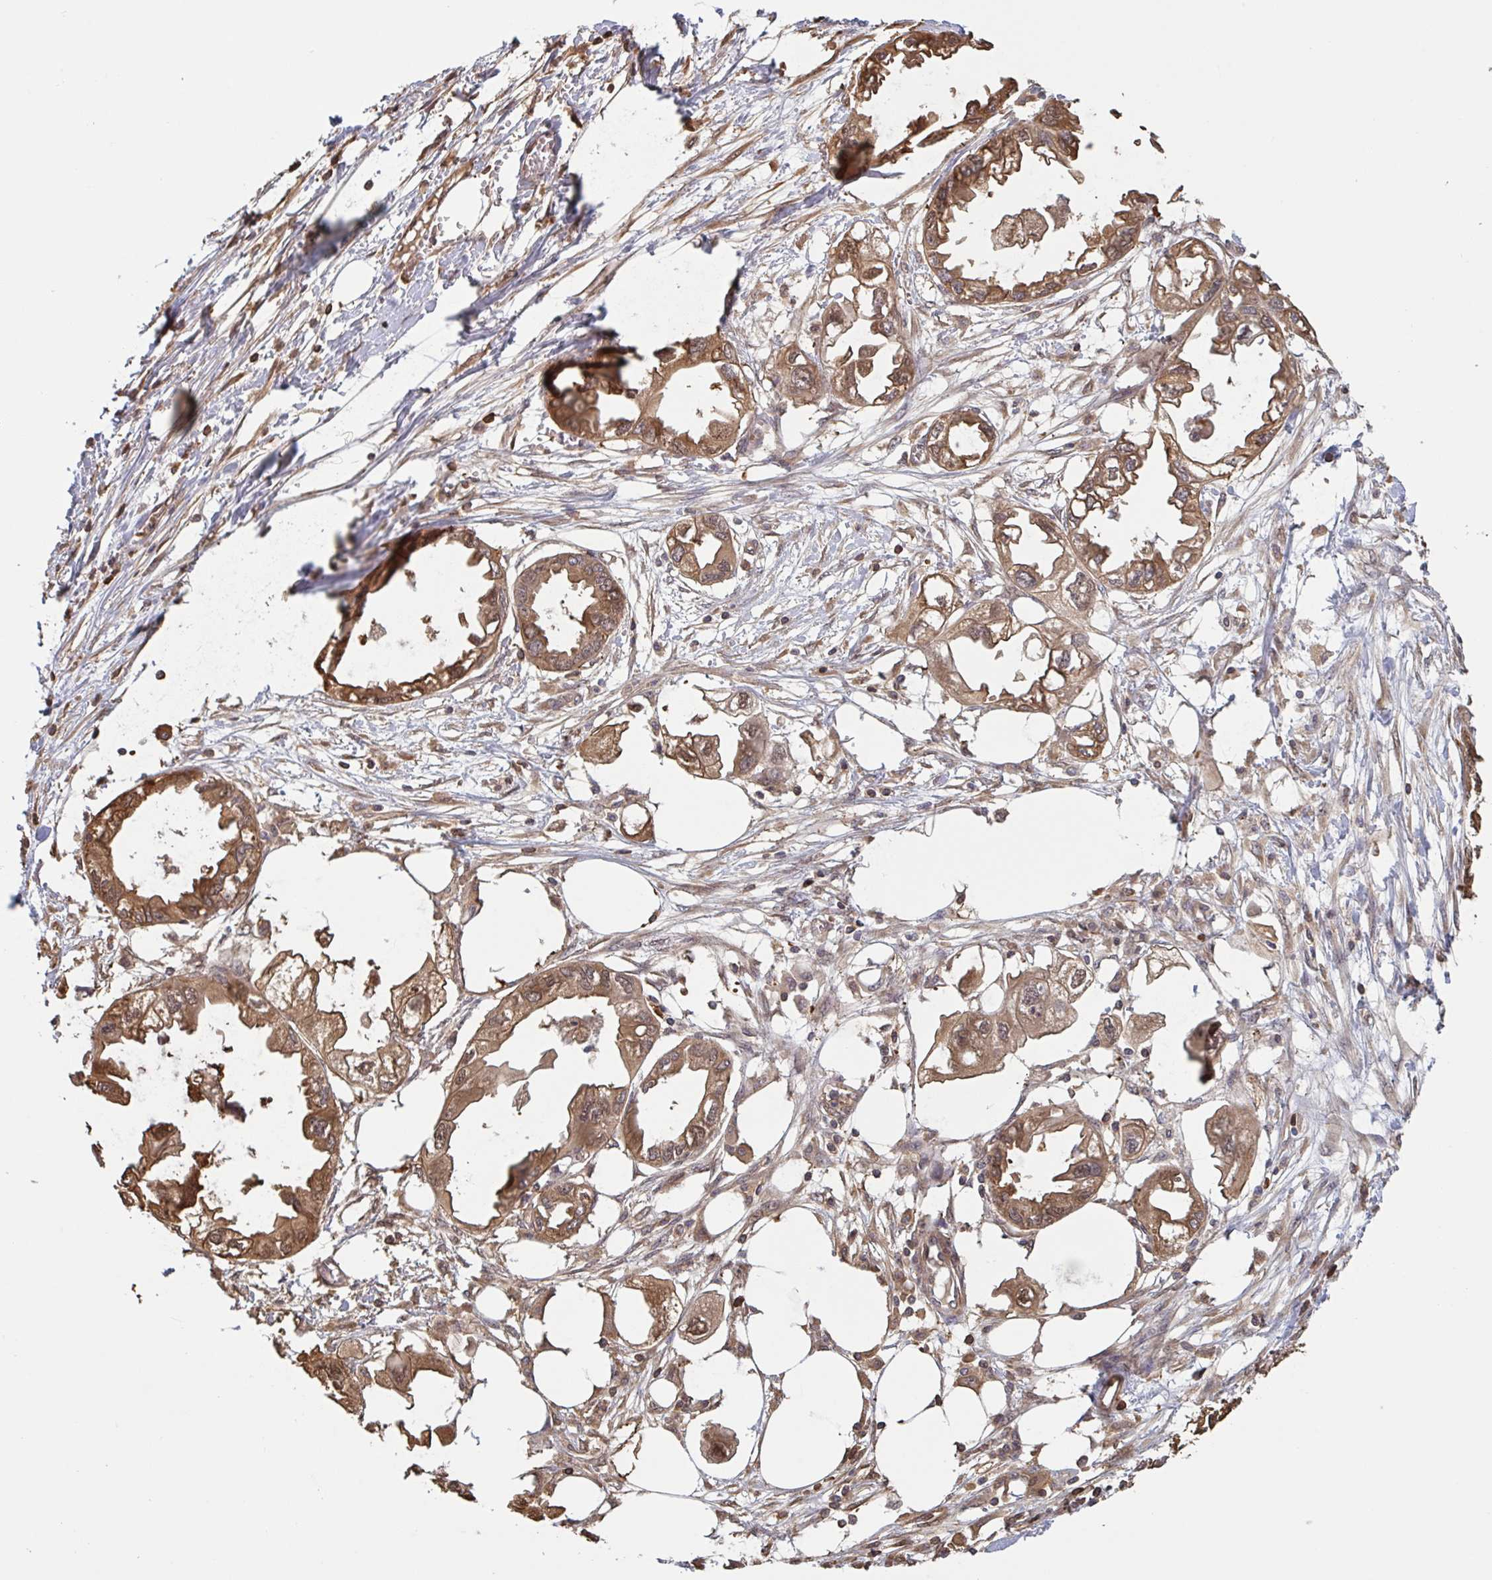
{"staining": {"intensity": "moderate", "quantity": ">75%", "location": "cytoplasmic/membranous,nuclear"}, "tissue": "endometrial cancer", "cell_type": "Tumor cells", "image_type": "cancer", "snomed": [{"axis": "morphology", "description": "Adenocarcinoma, NOS"}, {"axis": "morphology", "description": "Adenocarcinoma, metastatic, NOS"}, {"axis": "topography", "description": "Adipose tissue"}, {"axis": "topography", "description": "Endometrium"}], "caption": "Immunohistochemistry of endometrial cancer (metastatic adenocarcinoma) reveals medium levels of moderate cytoplasmic/membranous and nuclear positivity in approximately >75% of tumor cells. (Stains: DAB in brown, nuclei in blue, Microscopy: brightfield microscopy at high magnification).", "gene": "OTOP2", "patient": {"sex": "female", "age": 67}}